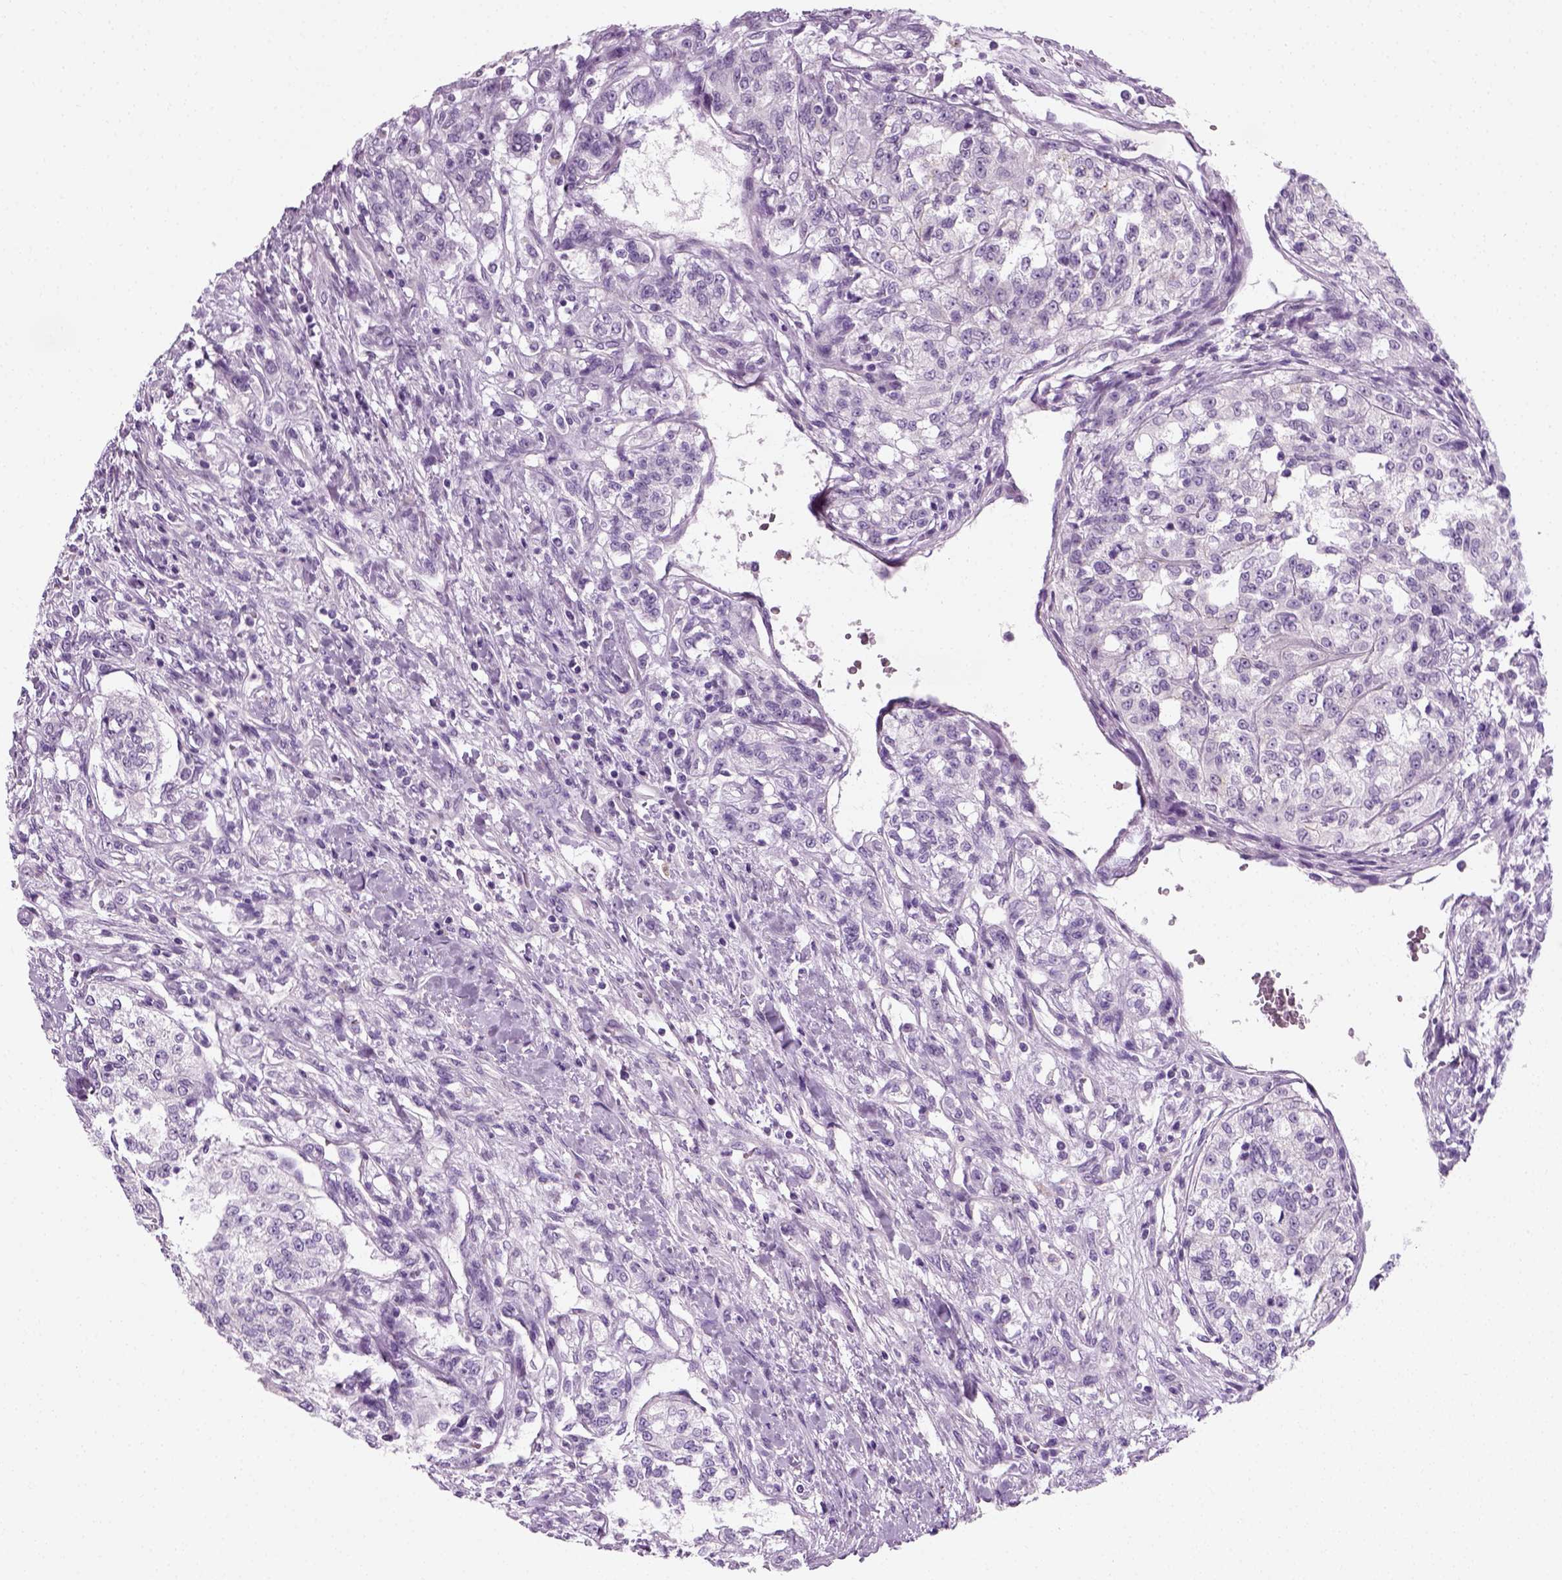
{"staining": {"intensity": "negative", "quantity": "none", "location": "none"}, "tissue": "renal cancer", "cell_type": "Tumor cells", "image_type": "cancer", "snomed": [{"axis": "morphology", "description": "Adenocarcinoma, NOS"}, {"axis": "topography", "description": "Kidney"}], "caption": "The micrograph displays no significant positivity in tumor cells of adenocarcinoma (renal).", "gene": "SPATA31E1", "patient": {"sex": "female", "age": 63}}